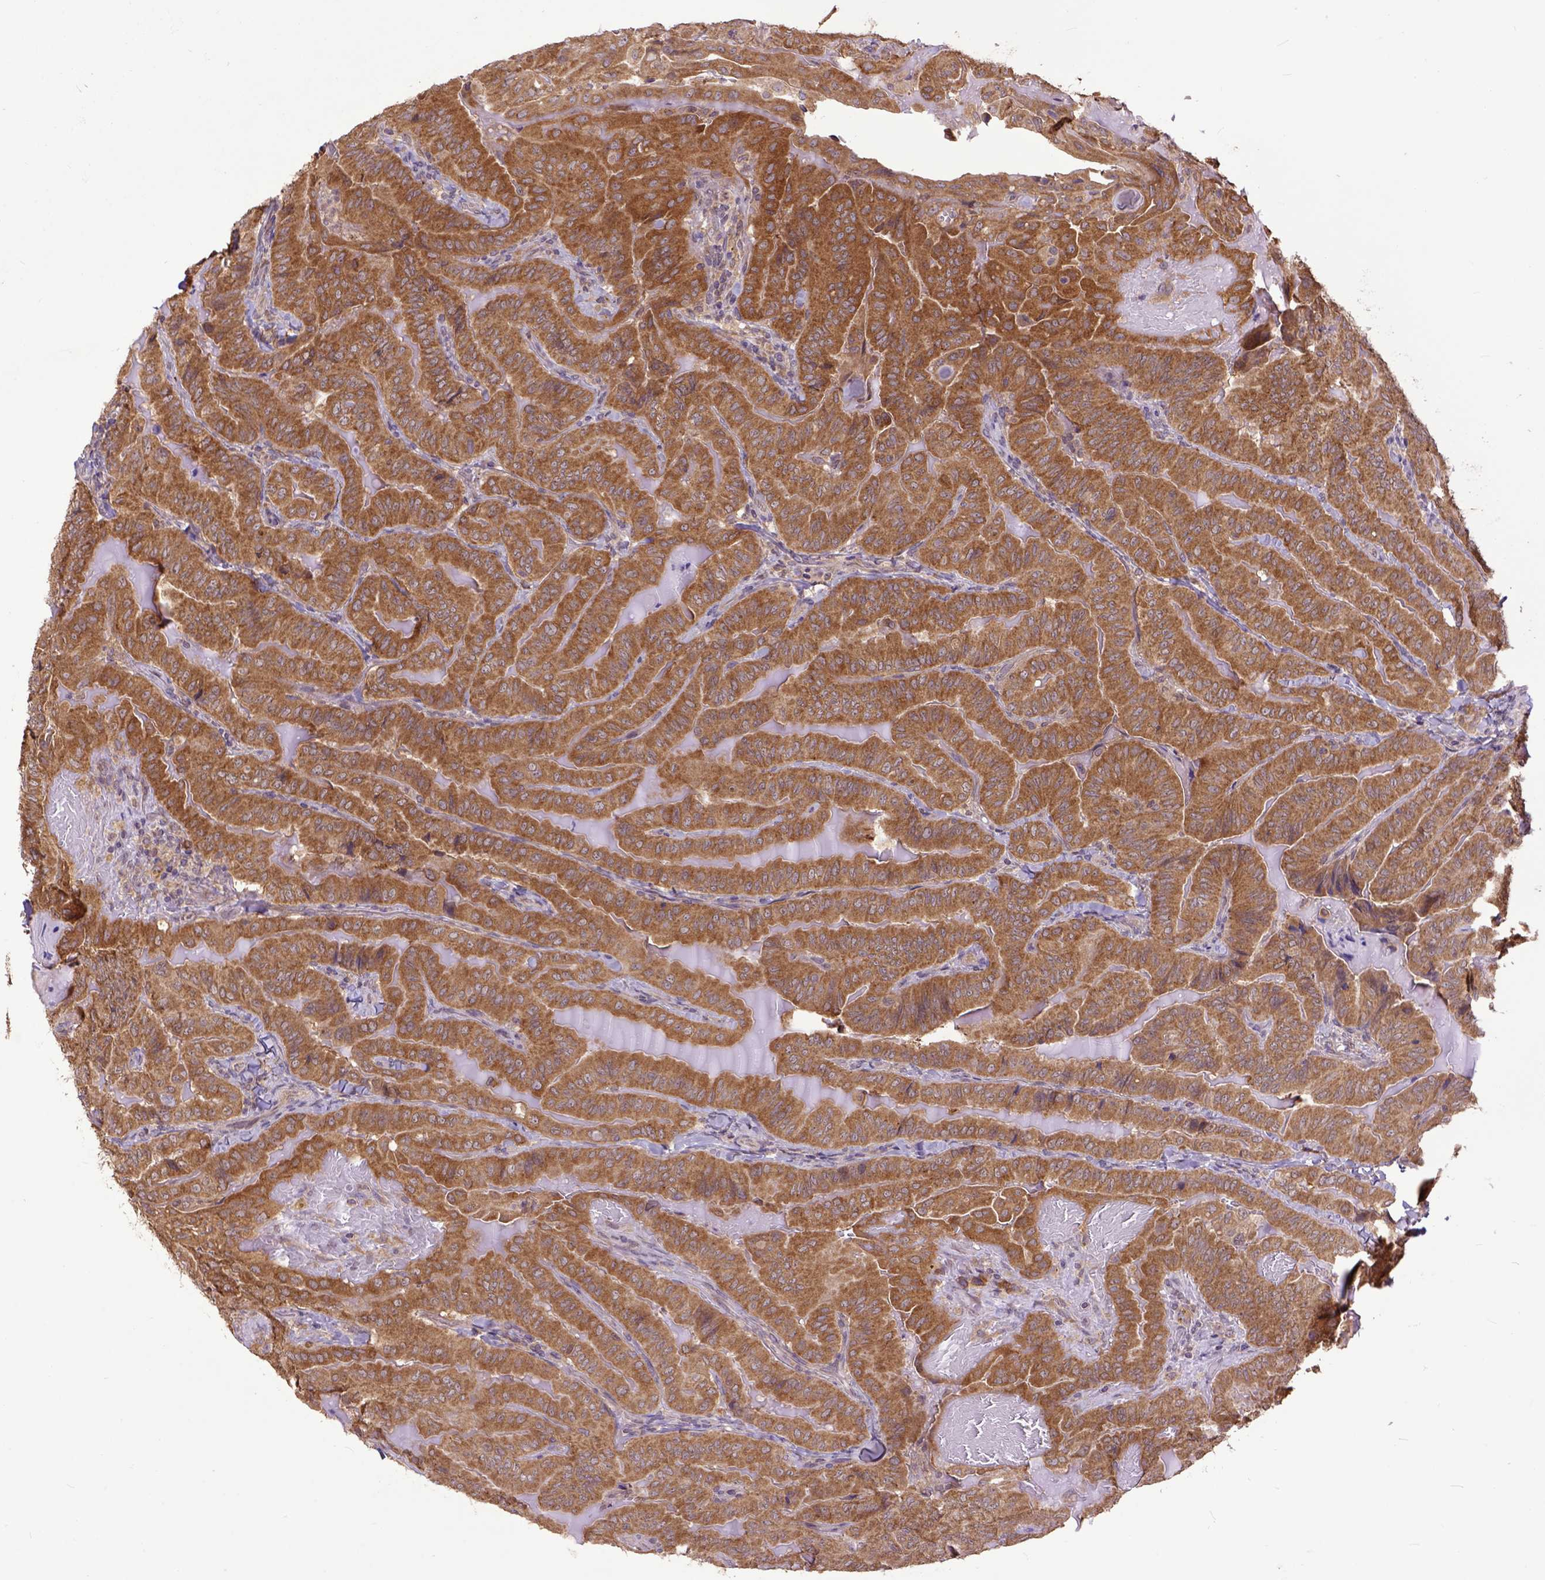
{"staining": {"intensity": "moderate", "quantity": ">75%", "location": "cytoplasmic/membranous"}, "tissue": "thyroid cancer", "cell_type": "Tumor cells", "image_type": "cancer", "snomed": [{"axis": "morphology", "description": "Papillary adenocarcinoma, NOS"}, {"axis": "topography", "description": "Thyroid gland"}], "caption": "Papillary adenocarcinoma (thyroid) stained for a protein demonstrates moderate cytoplasmic/membranous positivity in tumor cells.", "gene": "ARL1", "patient": {"sex": "female", "age": 68}}